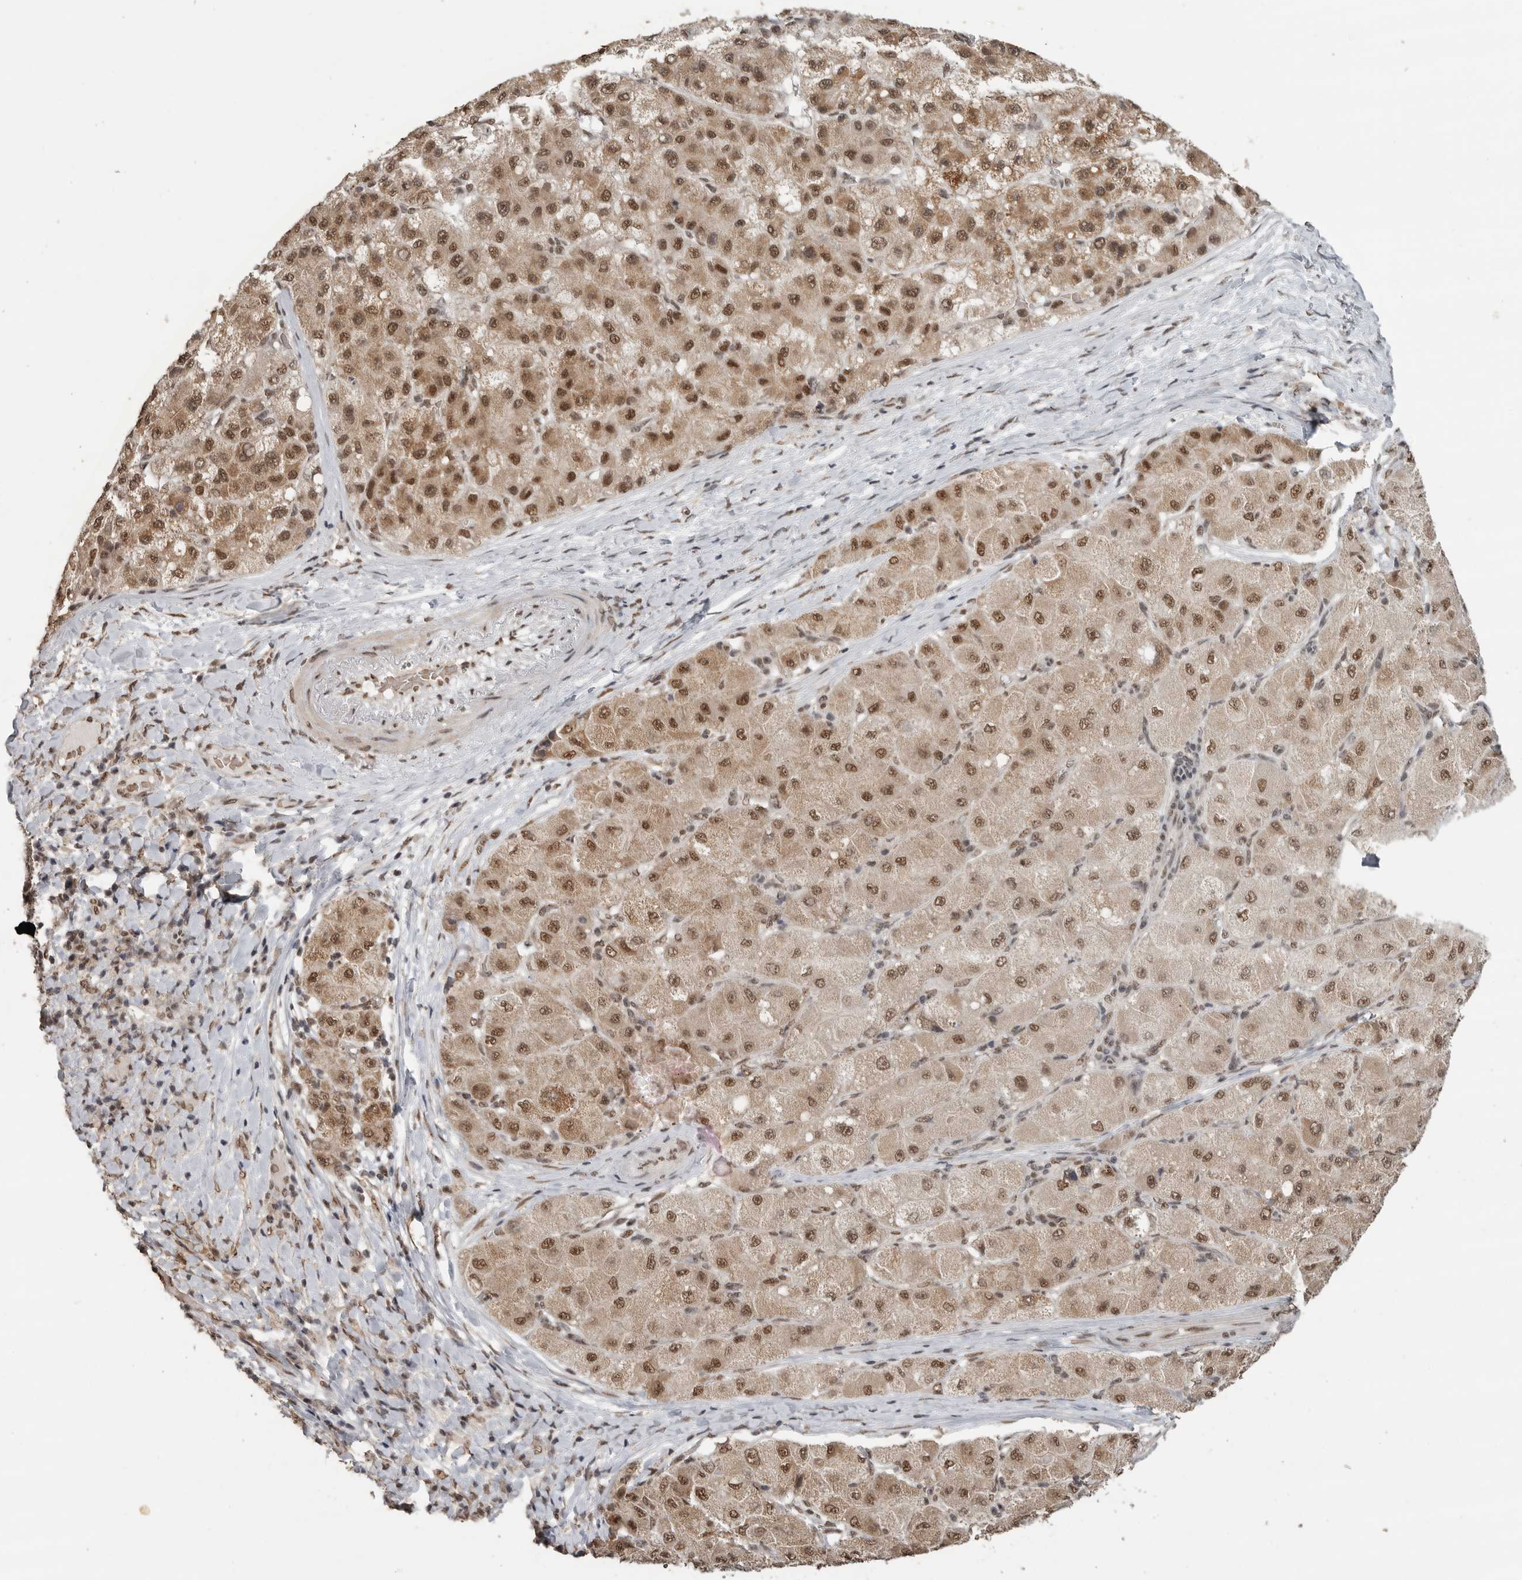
{"staining": {"intensity": "moderate", "quantity": ">75%", "location": "cytoplasmic/membranous,nuclear"}, "tissue": "liver cancer", "cell_type": "Tumor cells", "image_type": "cancer", "snomed": [{"axis": "morphology", "description": "Carcinoma, Hepatocellular, NOS"}, {"axis": "topography", "description": "Liver"}], "caption": "This histopathology image reveals liver hepatocellular carcinoma stained with immunohistochemistry (IHC) to label a protein in brown. The cytoplasmic/membranous and nuclear of tumor cells show moderate positivity for the protein. Nuclei are counter-stained blue.", "gene": "PPP1R10", "patient": {"sex": "male", "age": 80}}